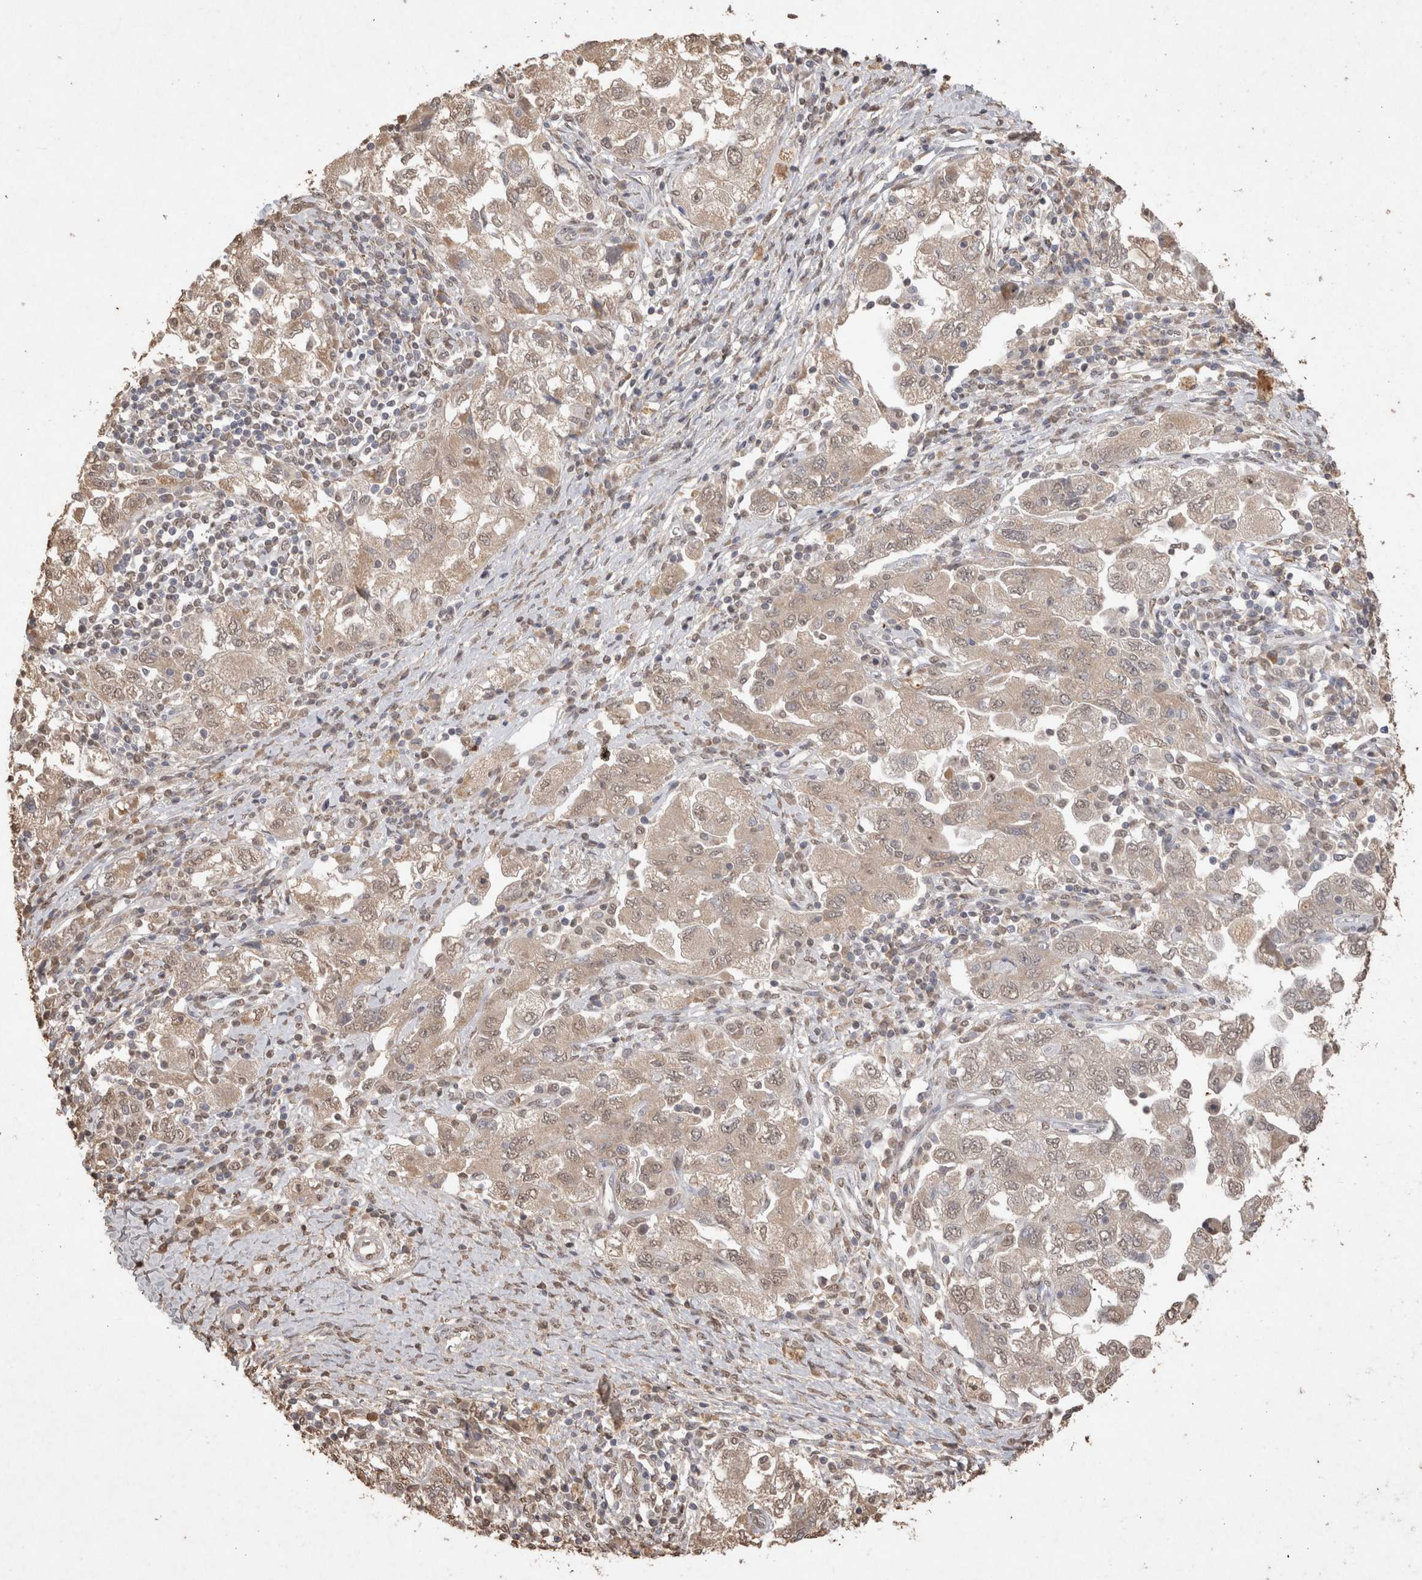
{"staining": {"intensity": "weak", "quantity": ">75%", "location": "cytoplasmic/membranous,nuclear"}, "tissue": "ovarian cancer", "cell_type": "Tumor cells", "image_type": "cancer", "snomed": [{"axis": "morphology", "description": "Carcinoma, NOS"}, {"axis": "morphology", "description": "Cystadenocarcinoma, serous, NOS"}, {"axis": "topography", "description": "Ovary"}], "caption": "Protein staining reveals weak cytoplasmic/membranous and nuclear expression in approximately >75% of tumor cells in ovarian cancer.", "gene": "MLX", "patient": {"sex": "female", "age": 69}}